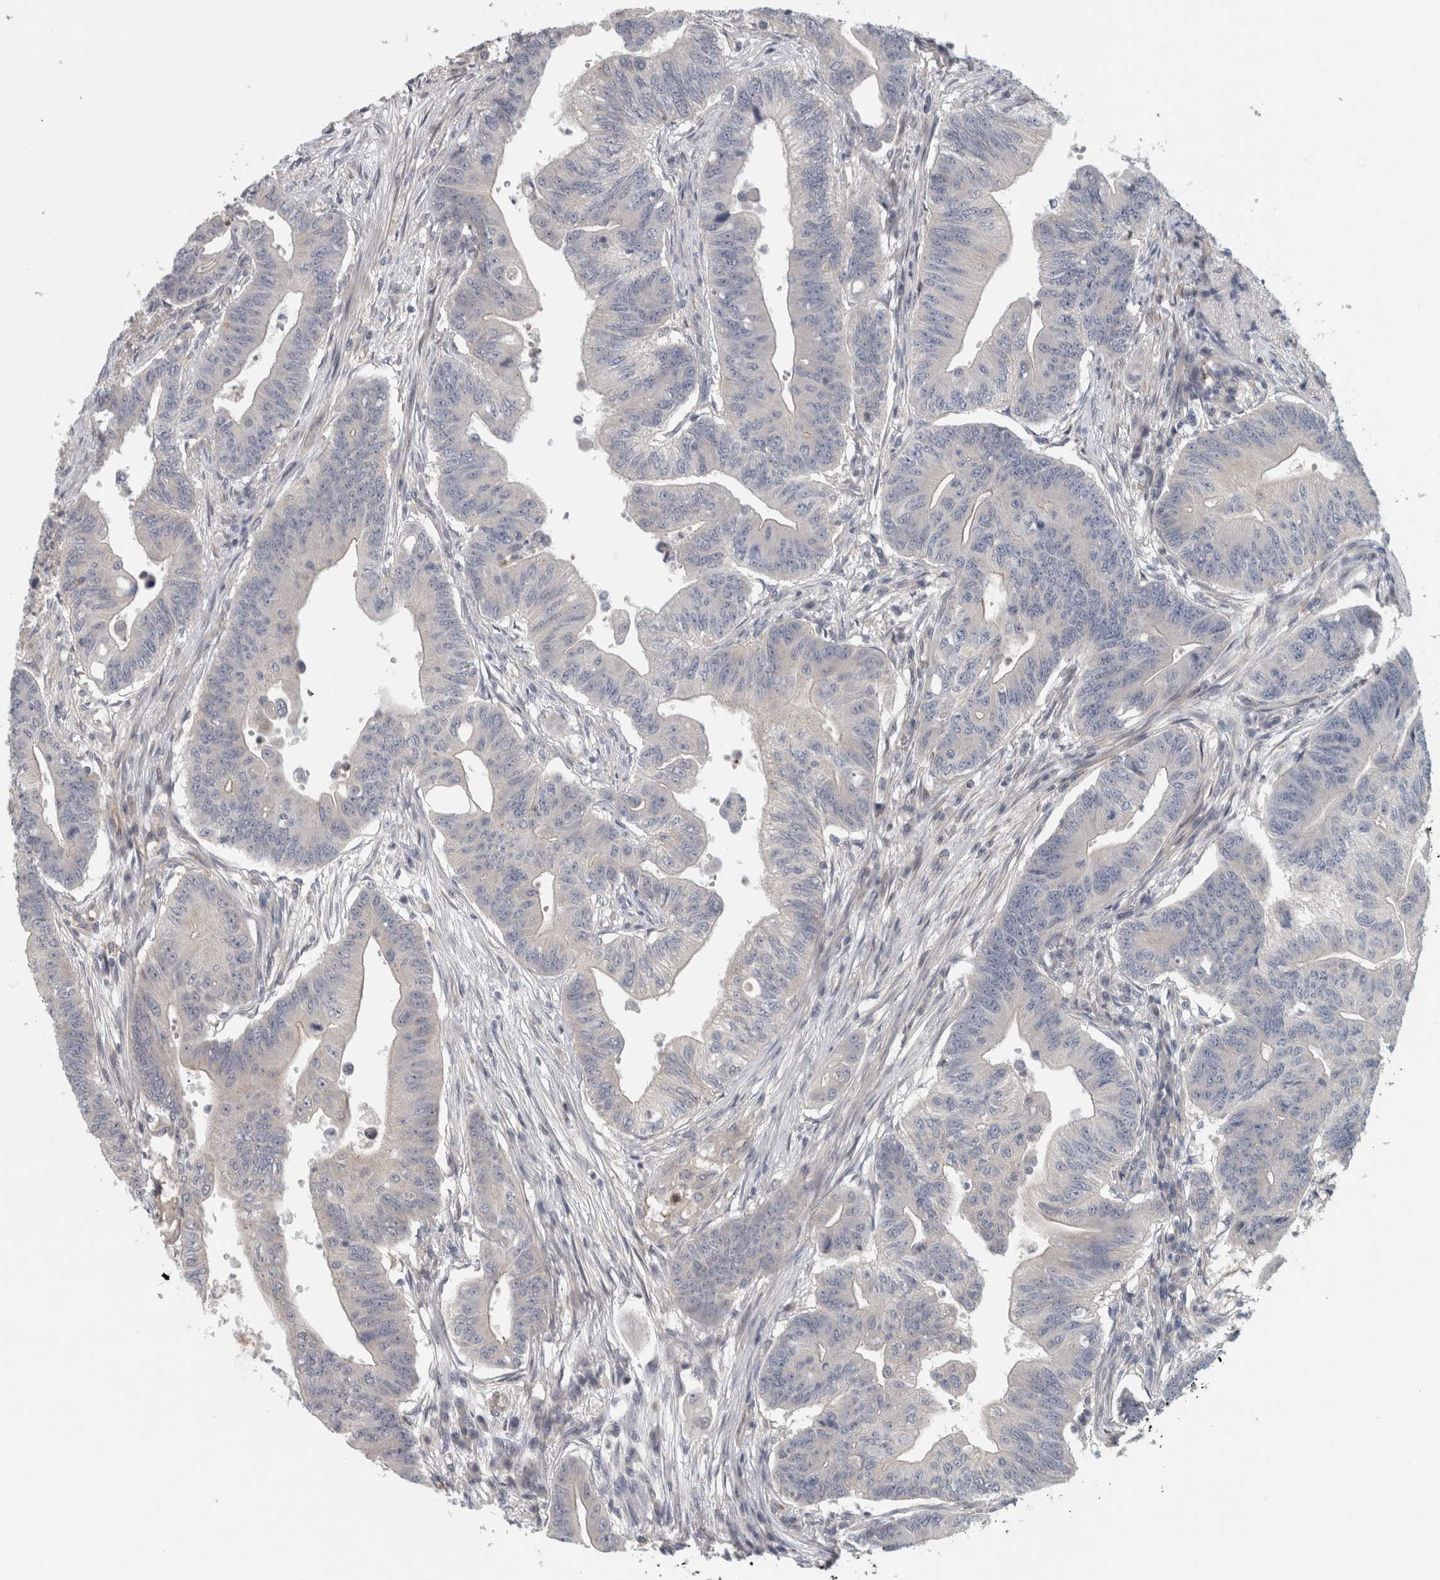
{"staining": {"intensity": "negative", "quantity": "none", "location": "none"}, "tissue": "colorectal cancer", "cell_type": "Tumor cells", "image_type": "cancer", "snomed": [{"axis": "morphology", "description": "Adenoma, NOS"}, {"axis": "morphology", "description": "Adenocarcinoma, NOS"}, {"axis": "topography", "description": "Colon"}], "caption": "Human colorectal cancer stained for a protein using IHC displays no staining in tumor cells.", "gene": "ZNF804B", "patient": {"sex": "male", "age": 79}}